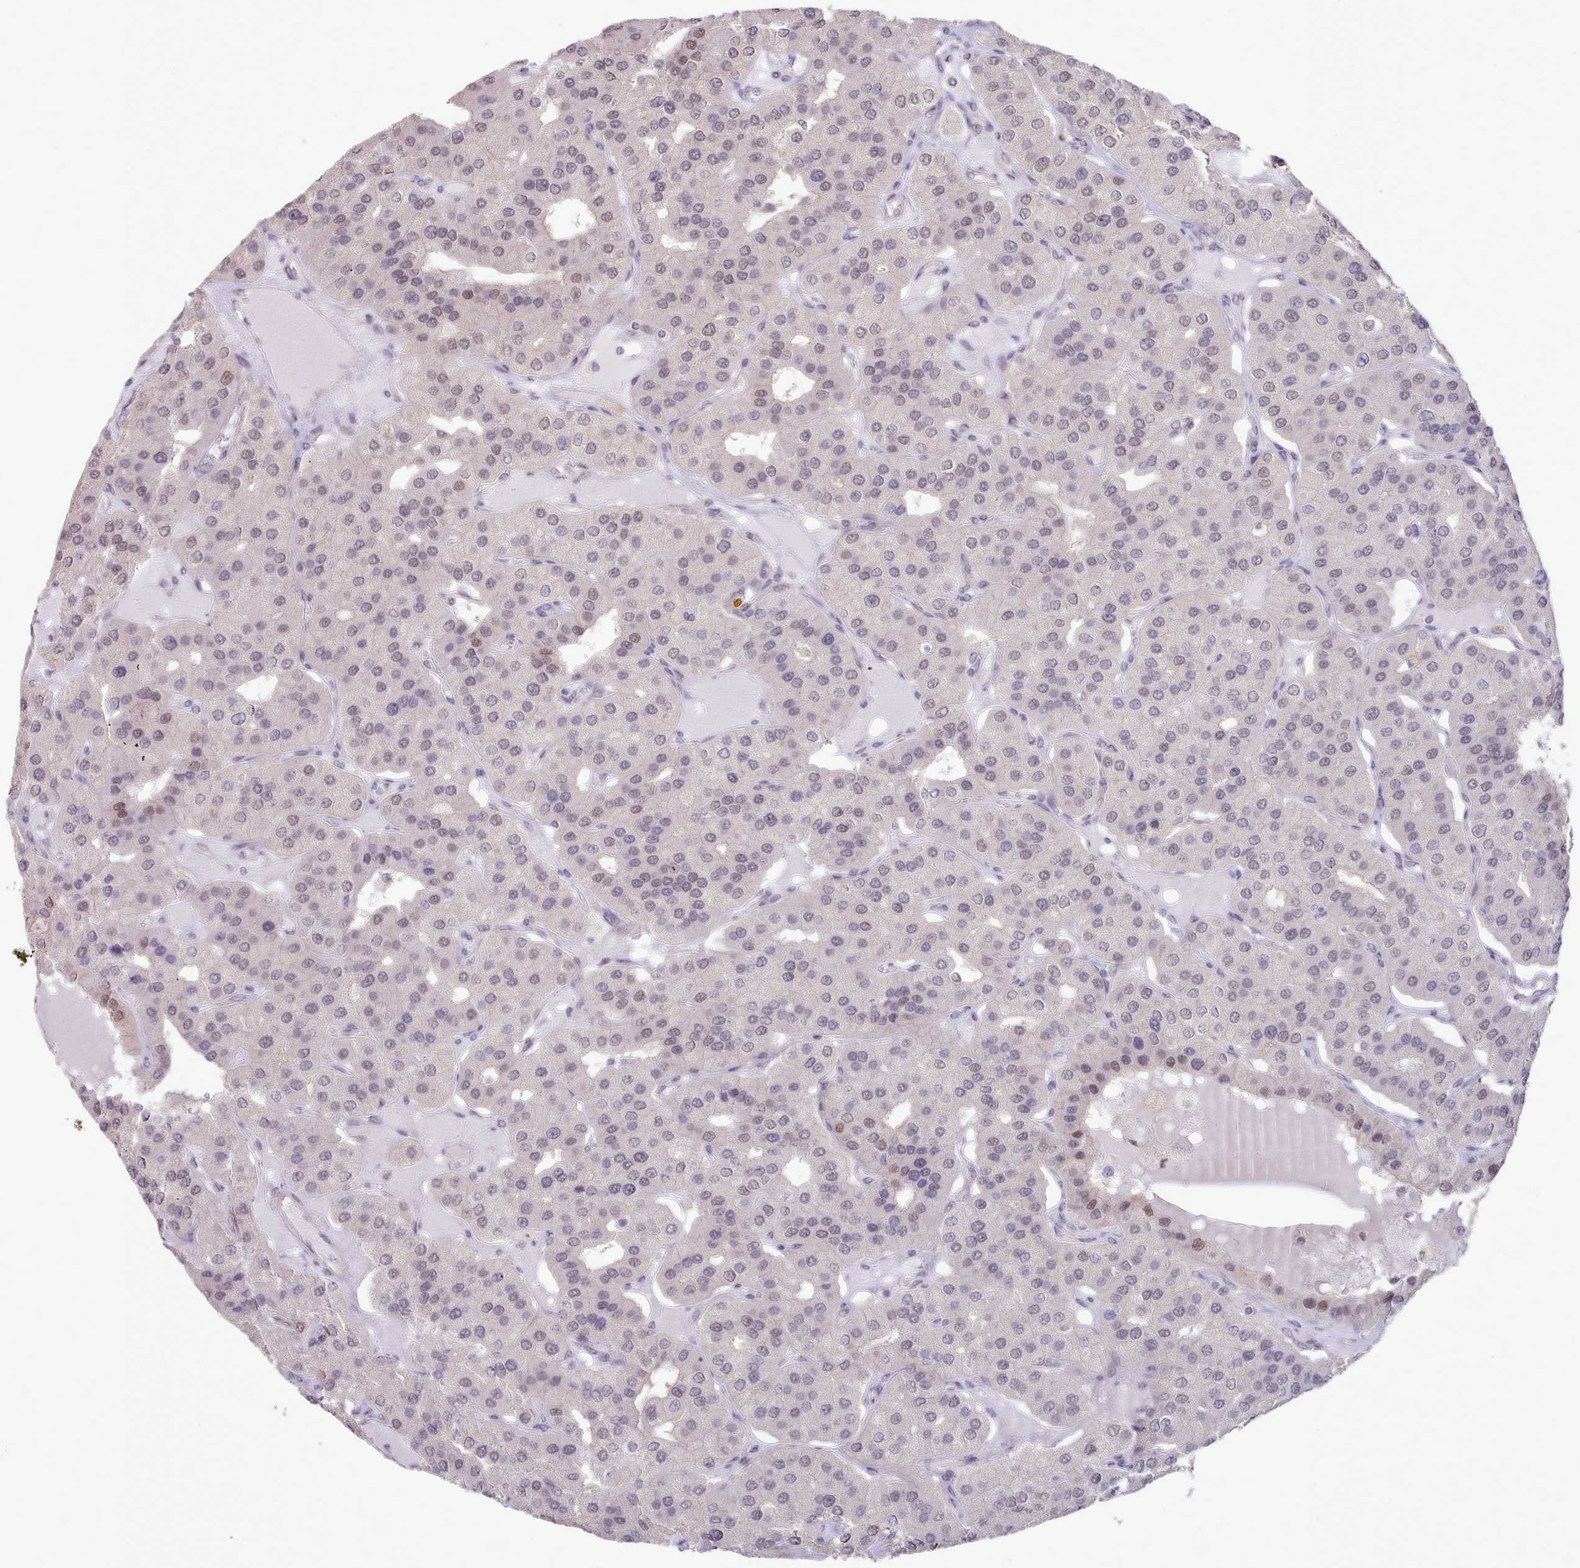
{"staining": {"intensity": "negative", "quantity": "none", "location": "none"}, "tissue": "parathyroid gland", "cell_type": "Glandular cells", "image_type": "normal", "snomed": [{"axis": "morphology", "description": "Normal tissue, NOS"}, {"axis": "morphology", "description": "Adenoma, NOS"}, {"axis": "topography", "description": "Parathyroid gland"}], "caption": "Image shows no significant protein expression in glandular cells of unremarkable parathyroid gland. Brightfield microscopy of IHC stained with DAB (brown) and hematoxylin (blue), captured at high magnification.", "gene": "CES3", "patient": {"sex": "female", "age": 86}}